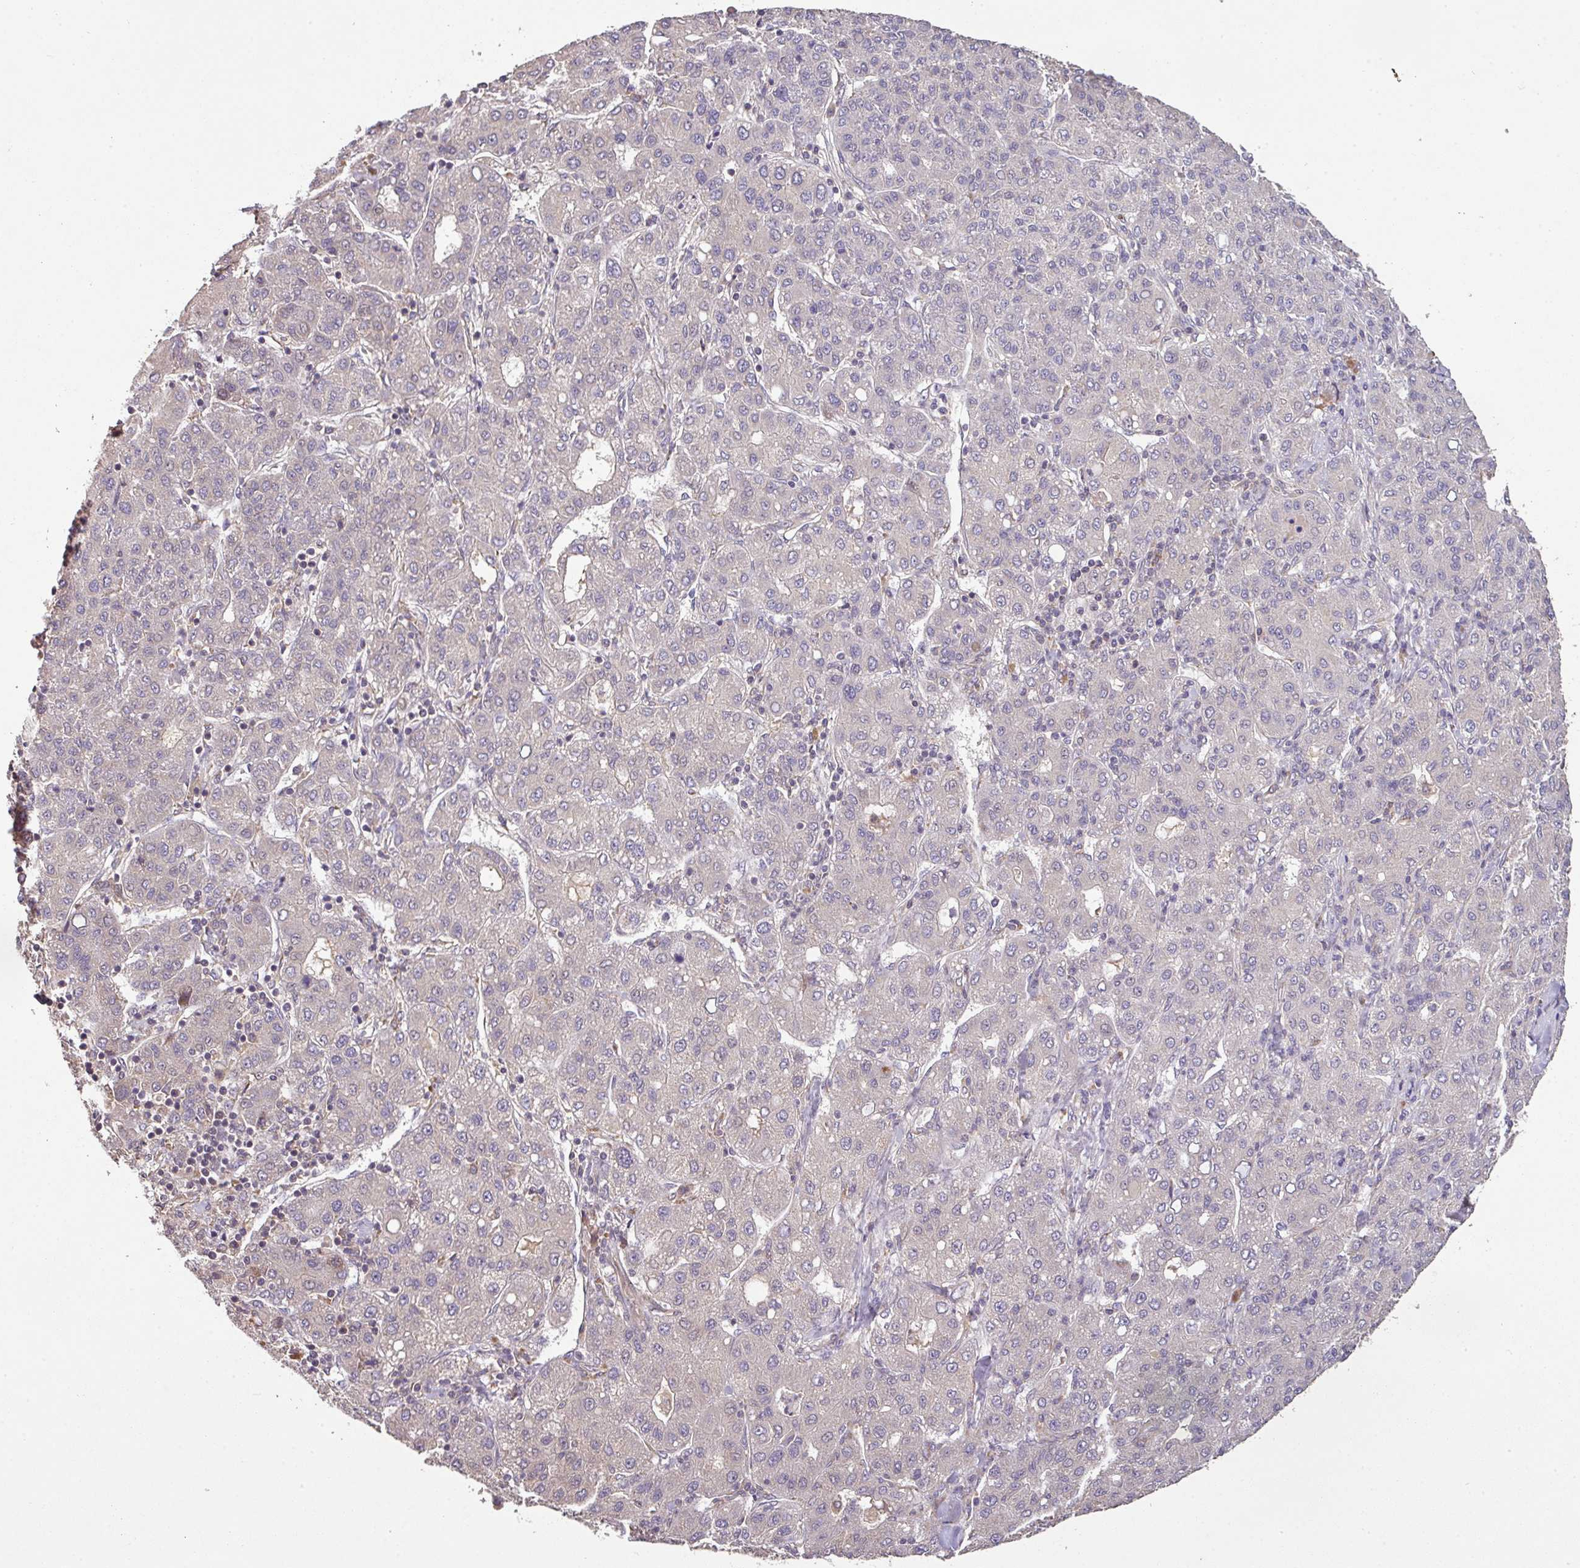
{"staining": {"intensity": "negative", "quantity": "none", "location": "none"}, "tissue": "liver cancer", "cell_type": "Tumor cells", "image_type": "cancer", "snomed": [{"axis": "morphology", "description": "Carcinoma, Hepatocellular, NOS"}, {"axis": "topography", "description": "Liver"}], "caption": "Tumor cells show no significant protein expression in liver cancer (hepatocellular carcinoma).", "gene": "SPCS3", "patient": {"sex": "male", "age": 65}}